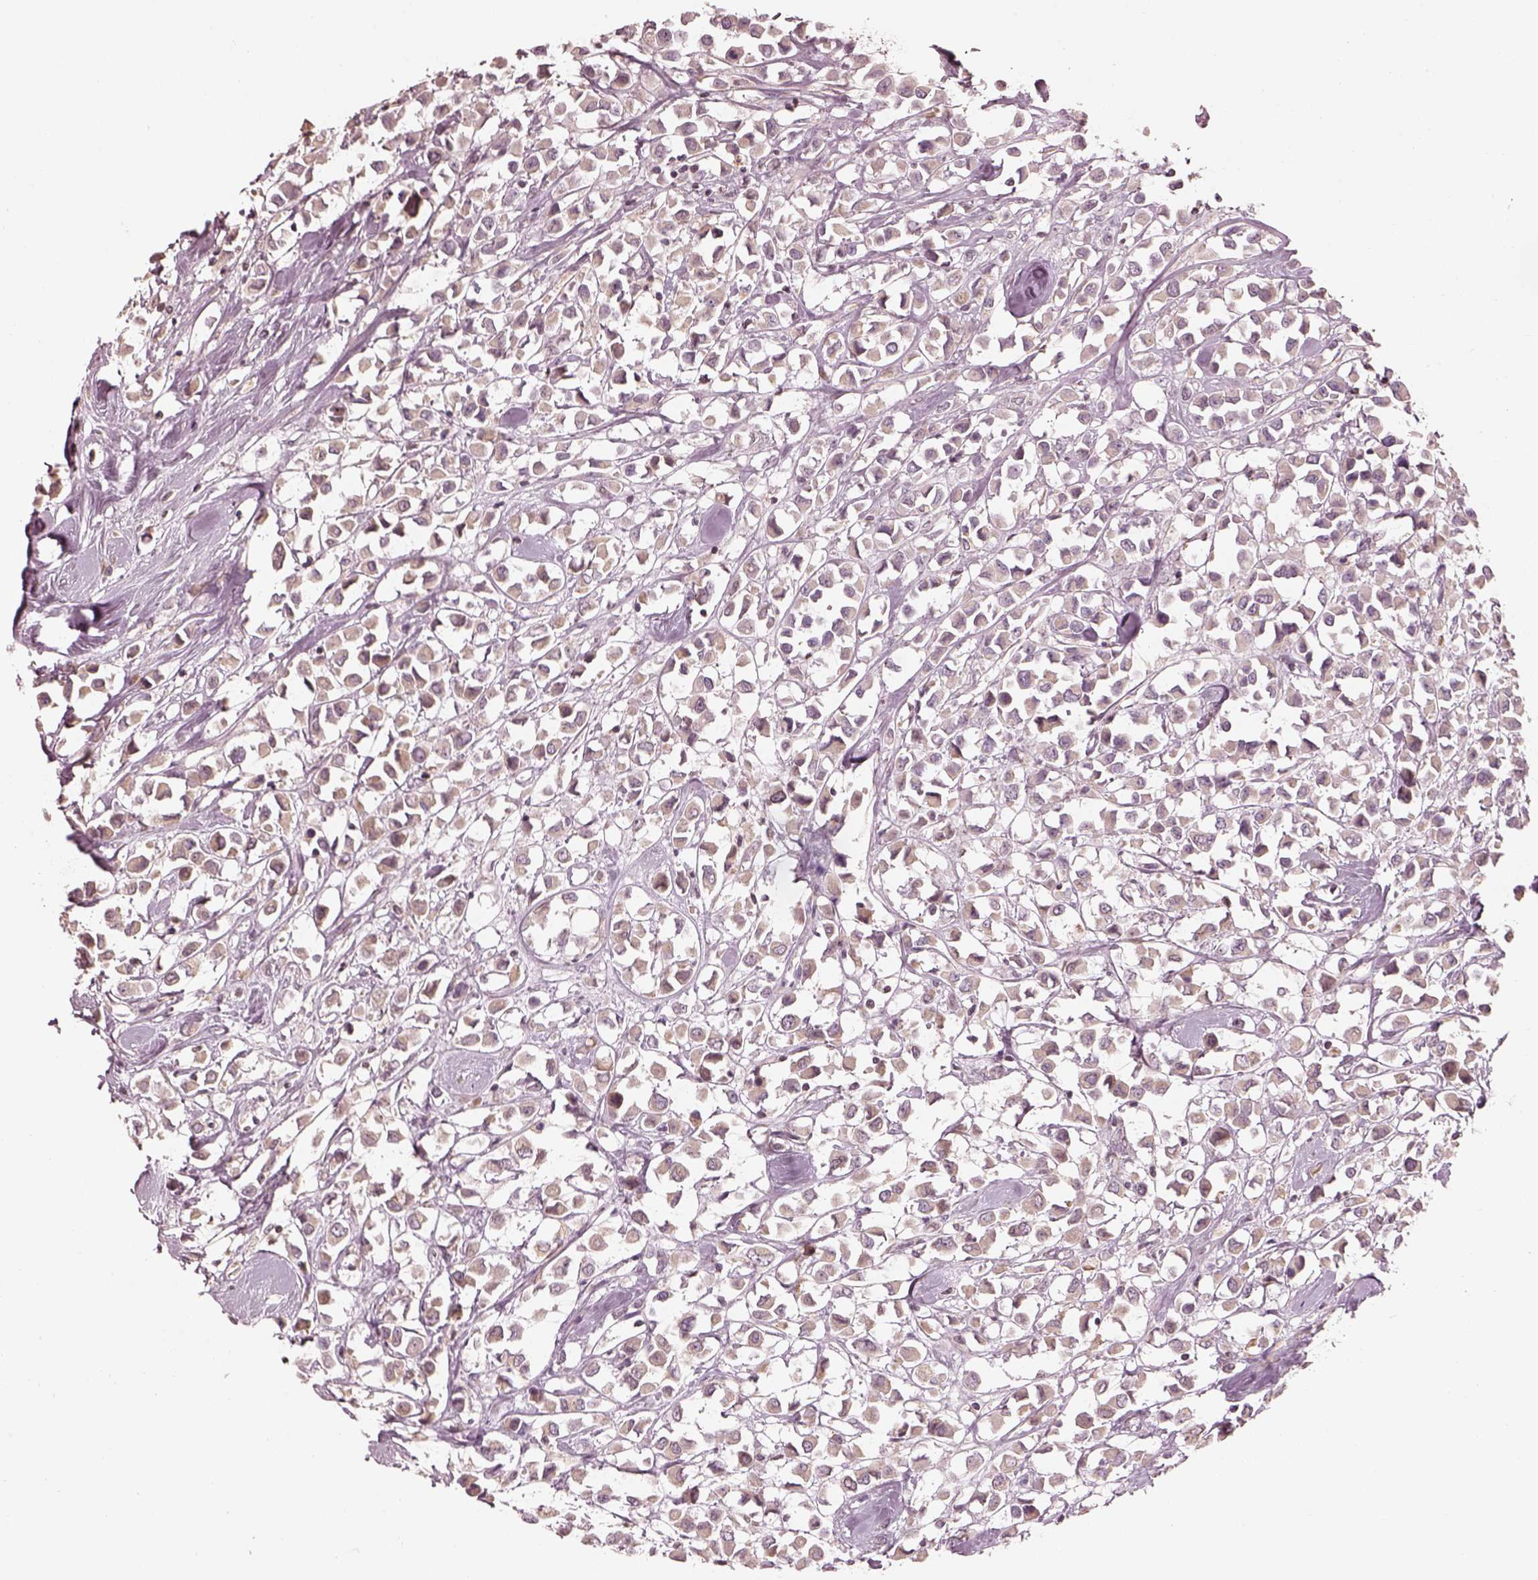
{"staining": {"intensity": "weak", "quantity": ">75%", "location": "cytoplasmic/membranous"}, "tissue": "breast cancer", "cell_type": "Tumor cells", "image_type": "cancer", "snomed": [{"axis": "morphology", "description": "Duct carcinoma"}, {"axis": "topography", "description": "Breast"}], "caption": "About >75% of tumor cells in human breast cancer display weak cytoplasmic/membranous protein expression as visualized by brown immunohistochemical staining.", "gene": "TLX3", "patient": {"sex": "female", "age": 61}}